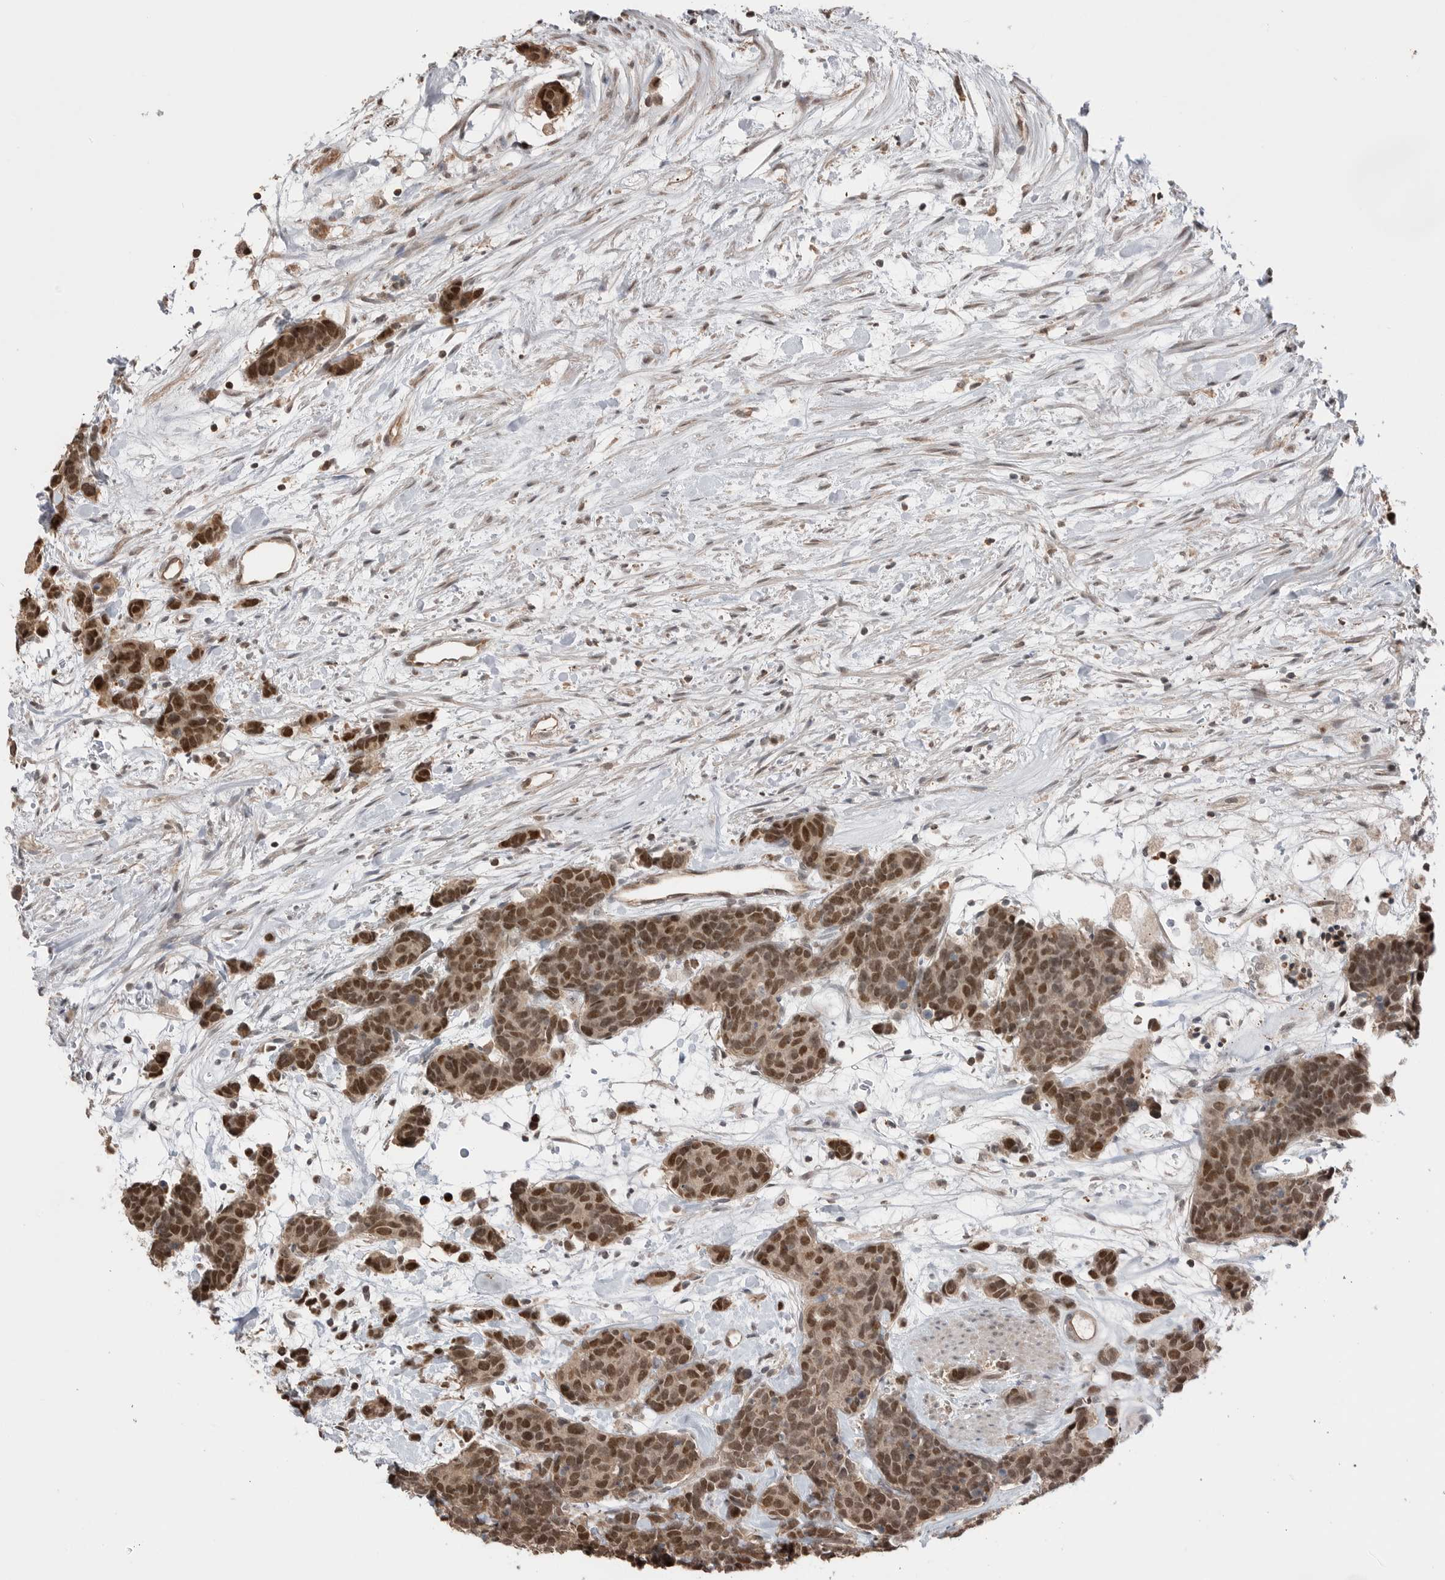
{"staining": {"intensity": "strong", "quantity": ">75%", "location": "nuclear"}, "tissue": "carcinoid", "cell_type": "Tumor cells", "image_type": "cancer", "snomed": [{"axis": "morphology", "description": "Carcinoma, NOS"}, {"axis": "morphology", "description": "Carcinoid, malignant, NOS"}, {"axis": "topography", "description": "Urinary bladder"}], "caption": "Carcinoid stained with a protein marker exhibits strong staining in tumor cells.", "gene": "PEAK1", "patient": {"sex": "male", "age": 57}}